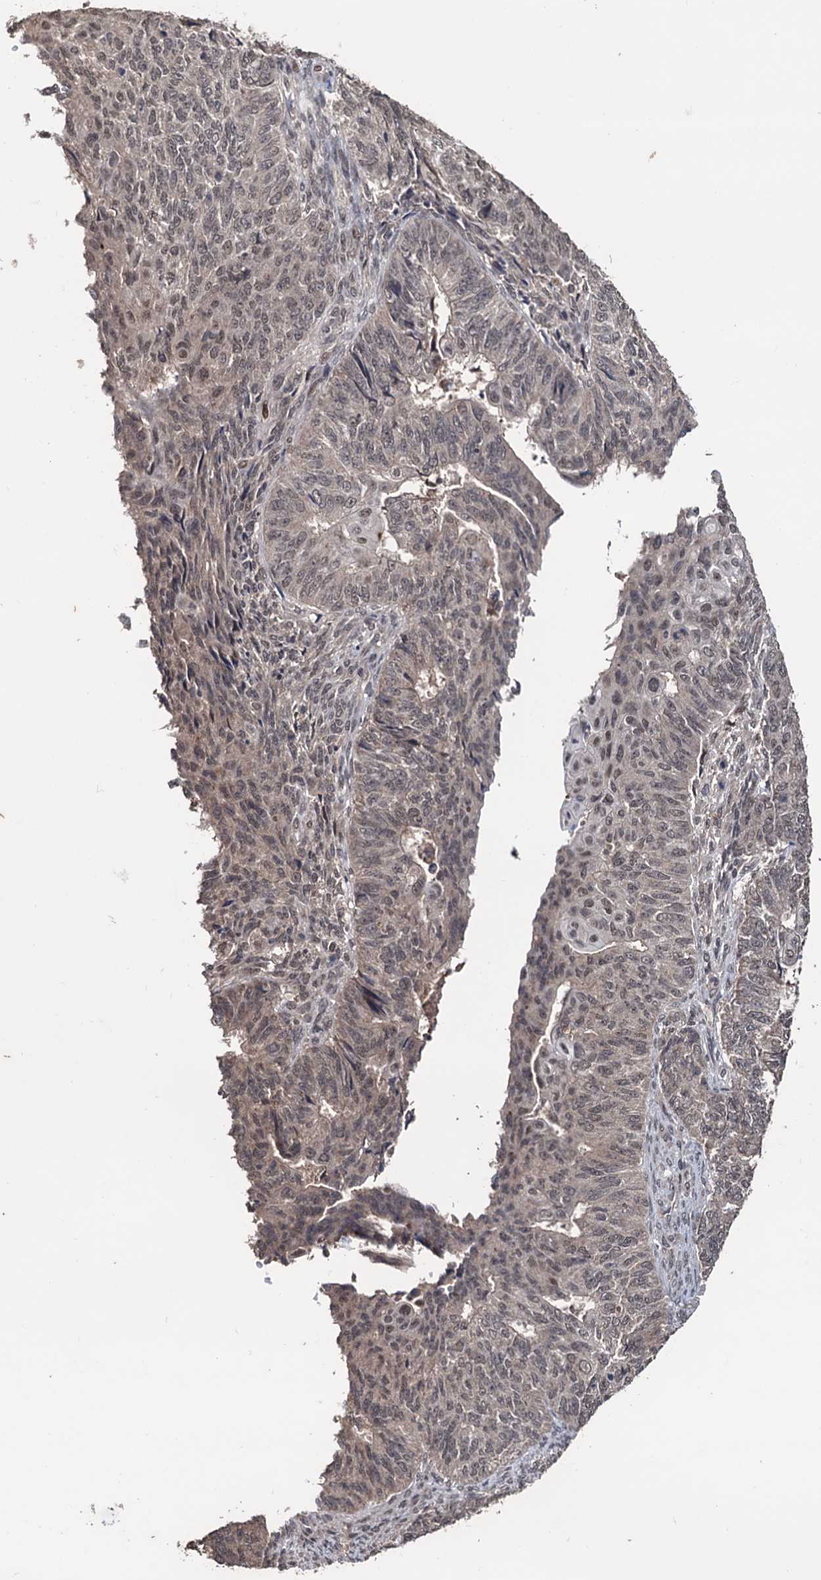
{"staining": {"intensity": "moderate", "quantity": "<25%", "location": "nuclear"}, "tissue": "endometrial cancer", "cell_type": "Tumor cells", "image_type": "cancer", "snomed": [{"axis": "morphology", "description": "Adenocarcinoma, NOS"}, {"axis": "topography", "description": "Endometrium"}], "caption": "Adenocarcinoma (endometrial) was stained to show a protein in brown. There is low levels of moderate nuclear staining in approximately <25% of tumor cells.", "gene": "KLF5", "patient": {"sex": "female", "age": 32}}